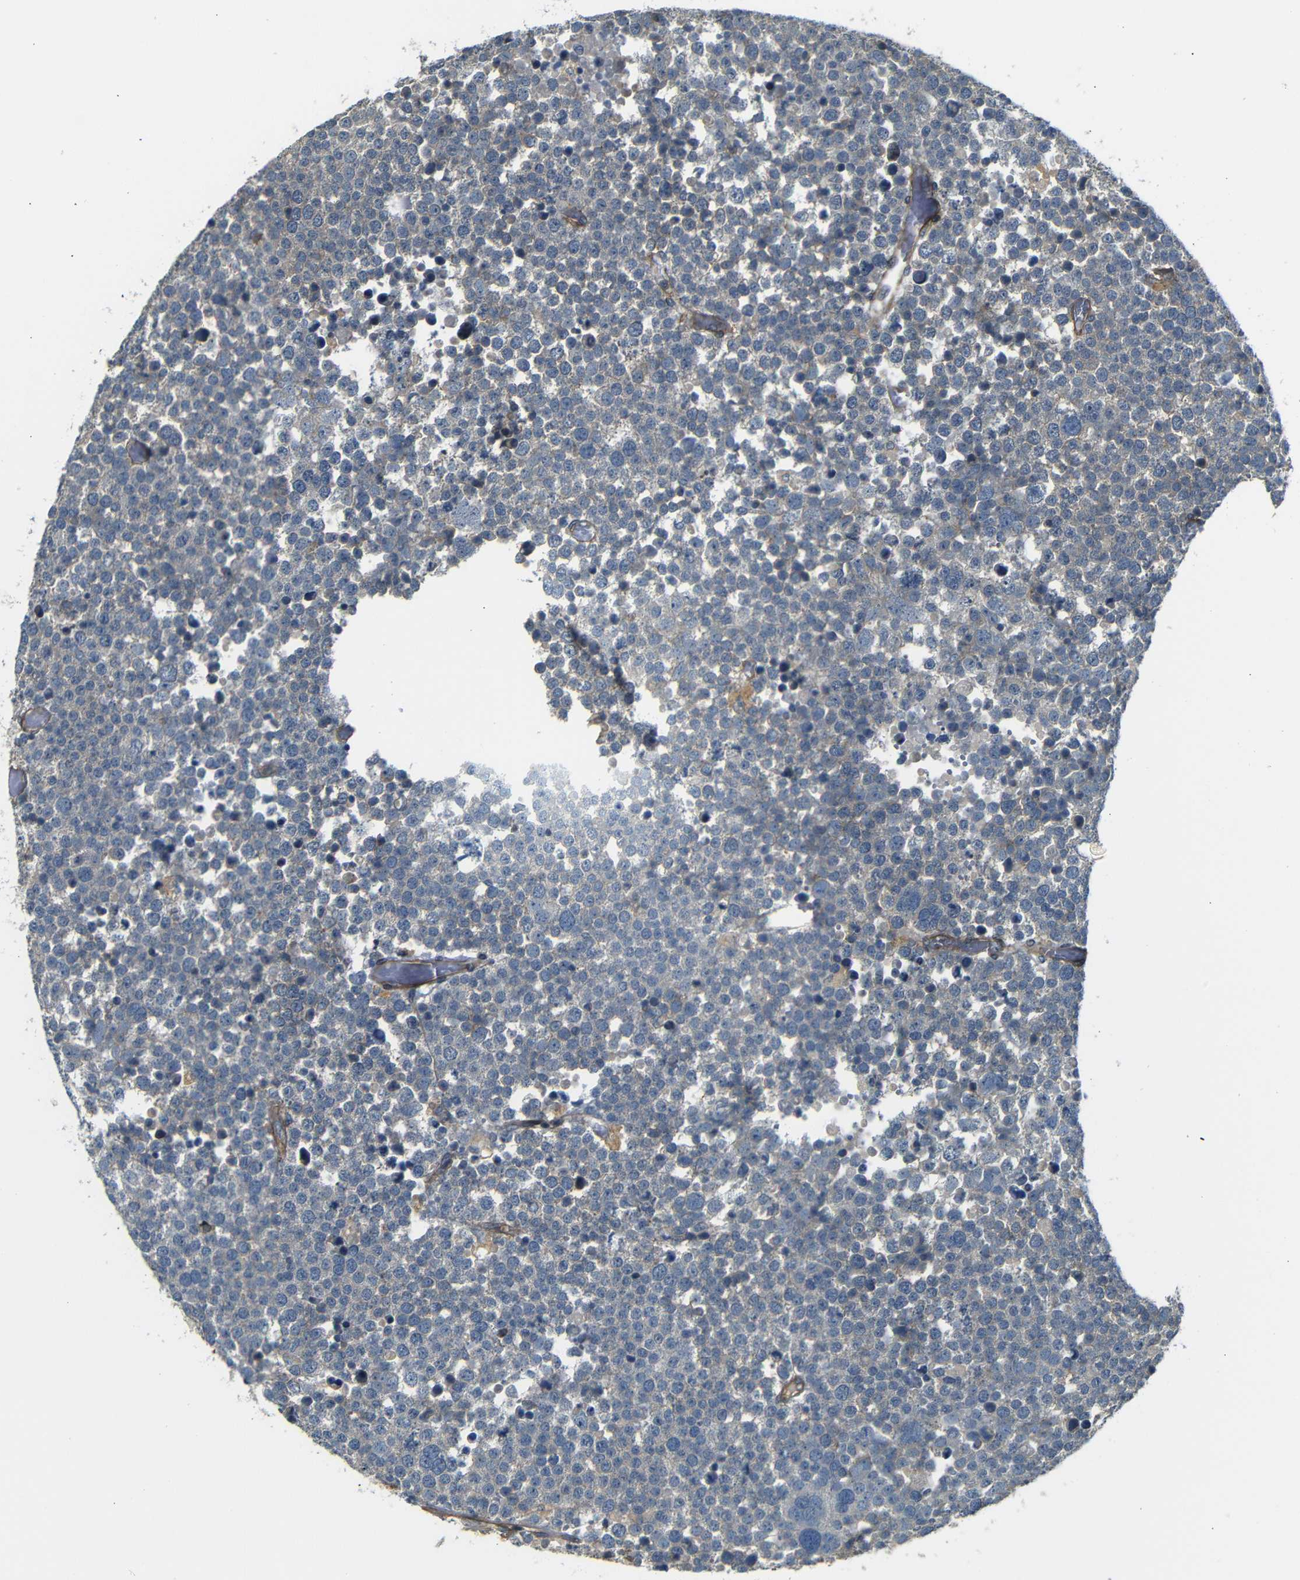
{"staining": {"intensity": "negative", "quantity": "none", "location": "none"}, "tissue": "testis cancer", "cell_type": "Tumor cells", "image_type": "cancer", "snomed": [{"axis": "morphology", "description": "Seminoma, NOS"}, {"axis": "topography", "description": "Testis"}], "caption": "Human seminoma (testis) stained for a protein using immunohistochemistry (IHC) displays no expression in tumor cells.", "gene": "RELL1", "patient": {"sex": "male", "age": 71}}